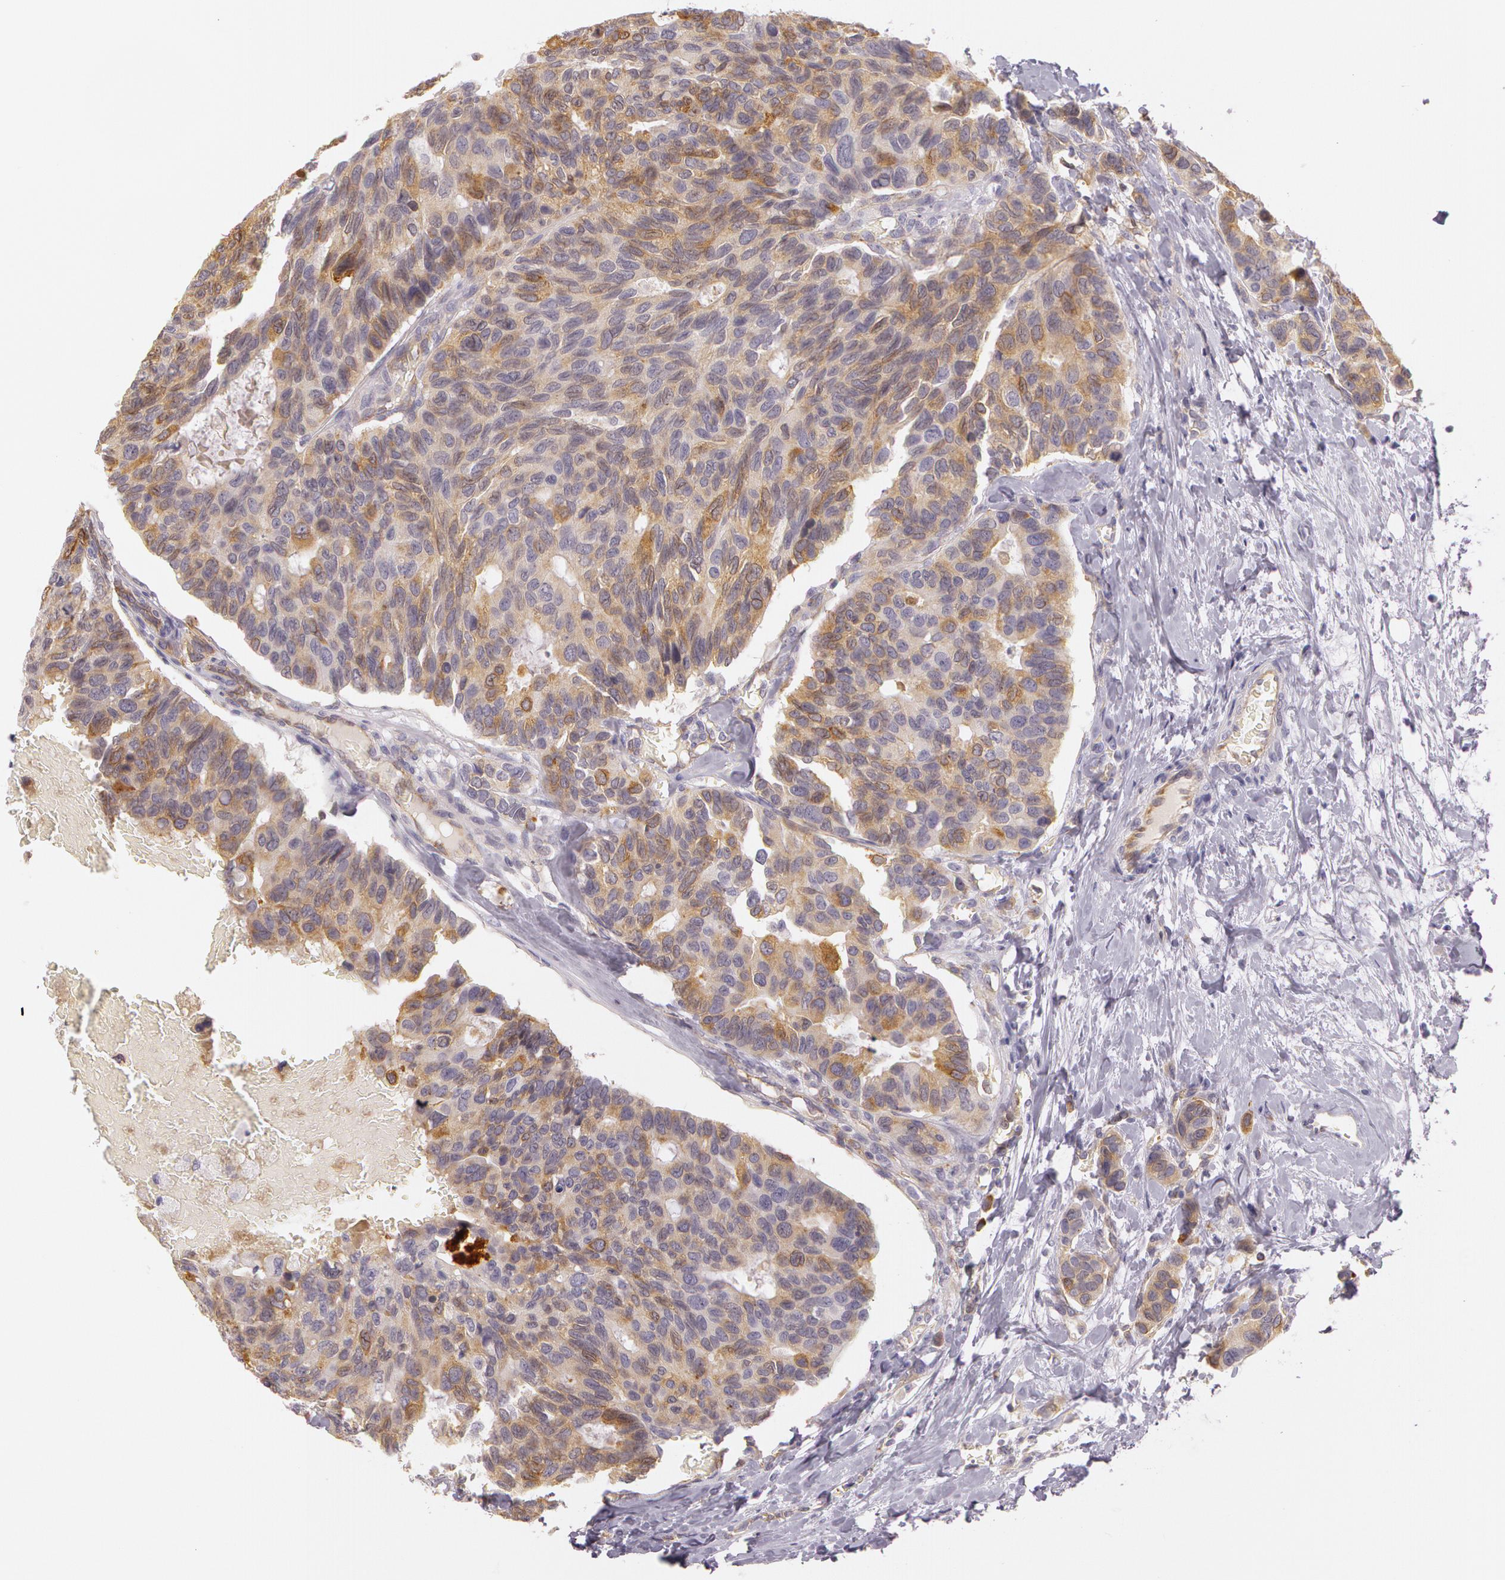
{"staining": {"intensity": "moderate", "quantity": ">75%", "location": "cytoplasmic/membranous"}, "tissue": "breast cancer", "cell_type": "Tumor cells", "image_type": "cancer", "snomed": [{"axis": "morphology", "description": "Duct carcinoma"}, {"axis": "topography", "description": "Breast"}], "caption": "High-magnification brightfield microscopy of intraductal carcinoma (breast) stained with DAB (brown) and counterstained with hematoxylin (blue). tumor cells exhibit moderate cytoplasmic/membranous expression is seen in approximately>75% of cells.", "gene": "APP", "patient": {"sex": "female", "age": 69}}